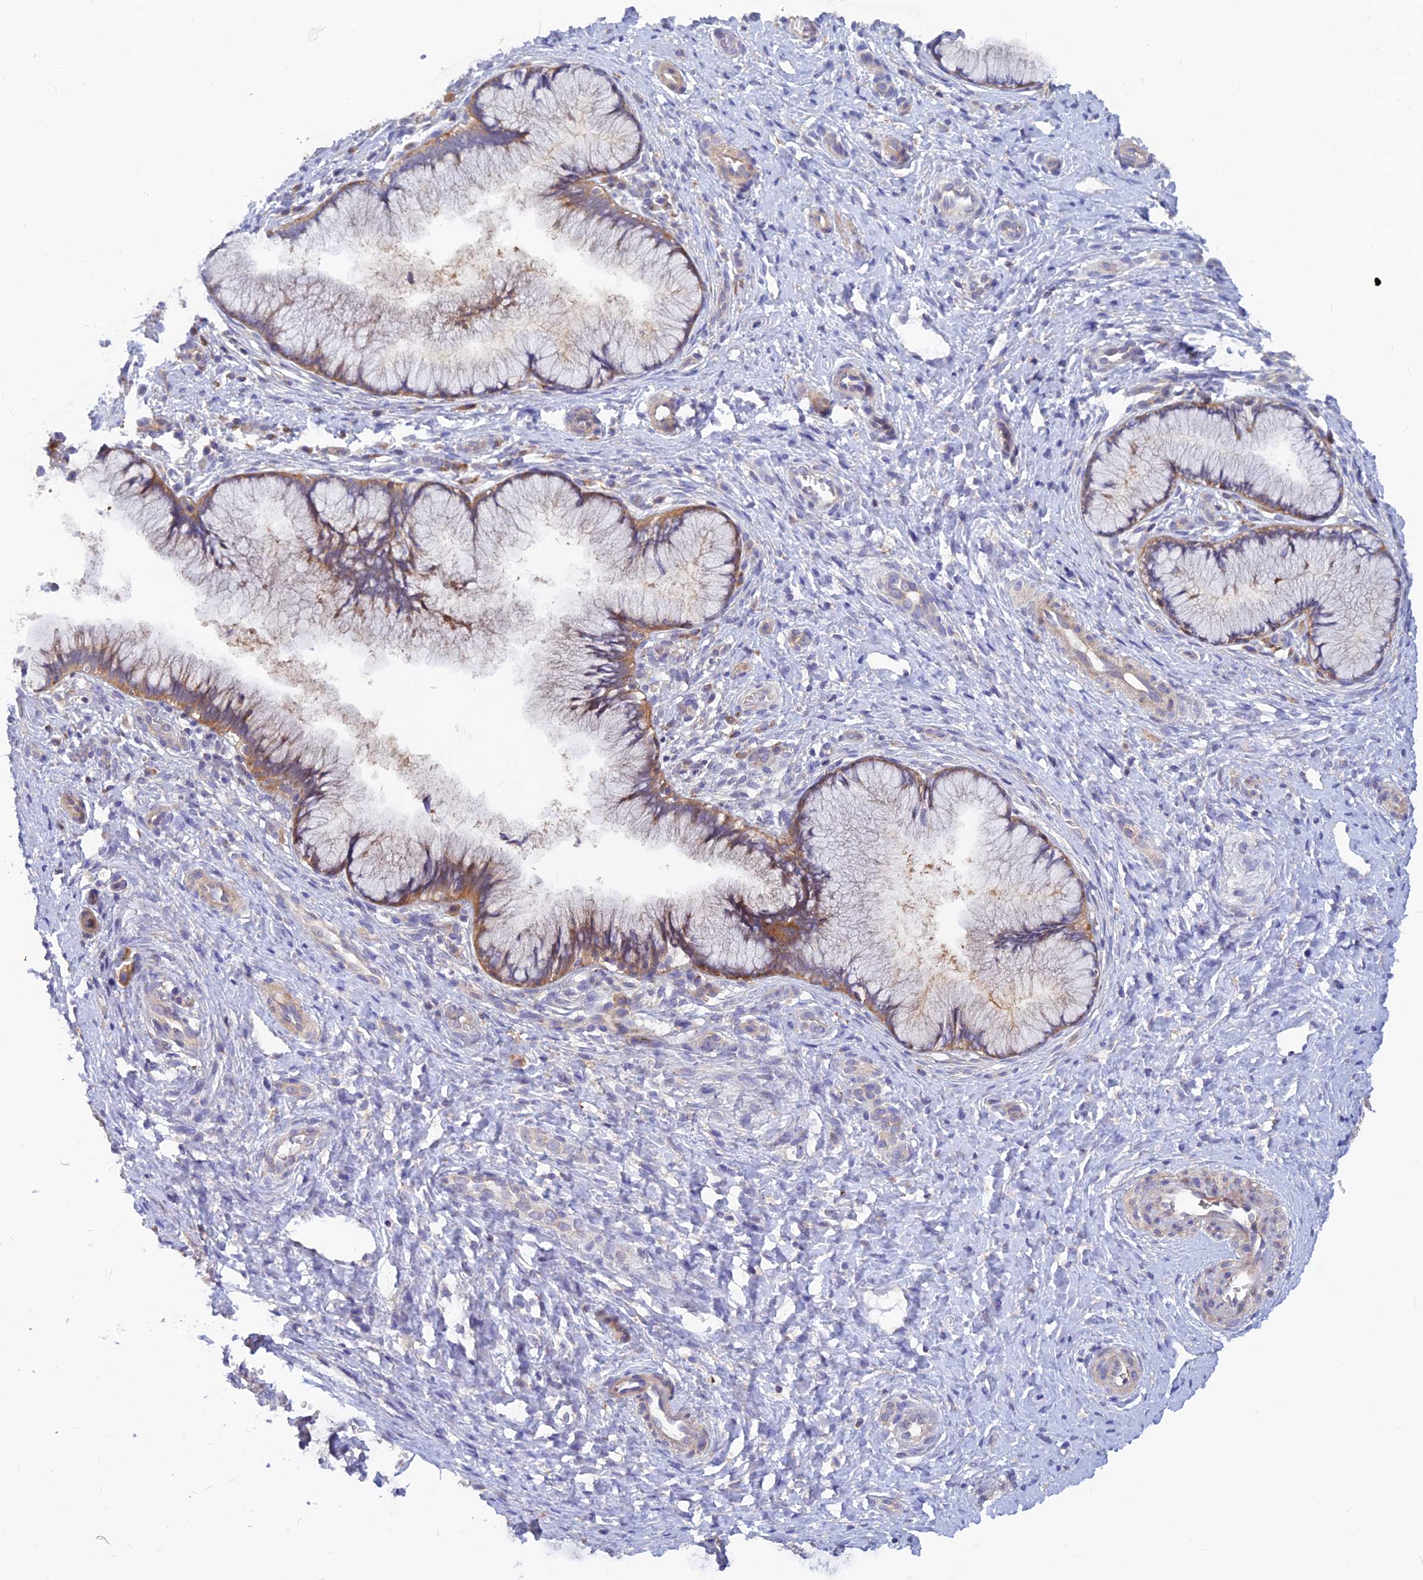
{"staining": {"intensity": "moderate", "quantity": ">75%", "location": "cytoplasmic/membranous"}, "tissue": "cervix", "cell_type": "Glandular cells", "image_type": "normal", "snomed": [{"axis": "morphology", "description": "Normal tissue, NOS"}, {"axis": "topography", "description": "Cervix"}], "caption": "A high-resolution photomicrograph shows immunohistochemistry (IHC) staining of benign cervix, which displays moderate cytoplasmic/membranous staining in approximately >75% of glandular cells.", "gene": "DNAJC16", "patient": {"sex": "female", "age": 36}}